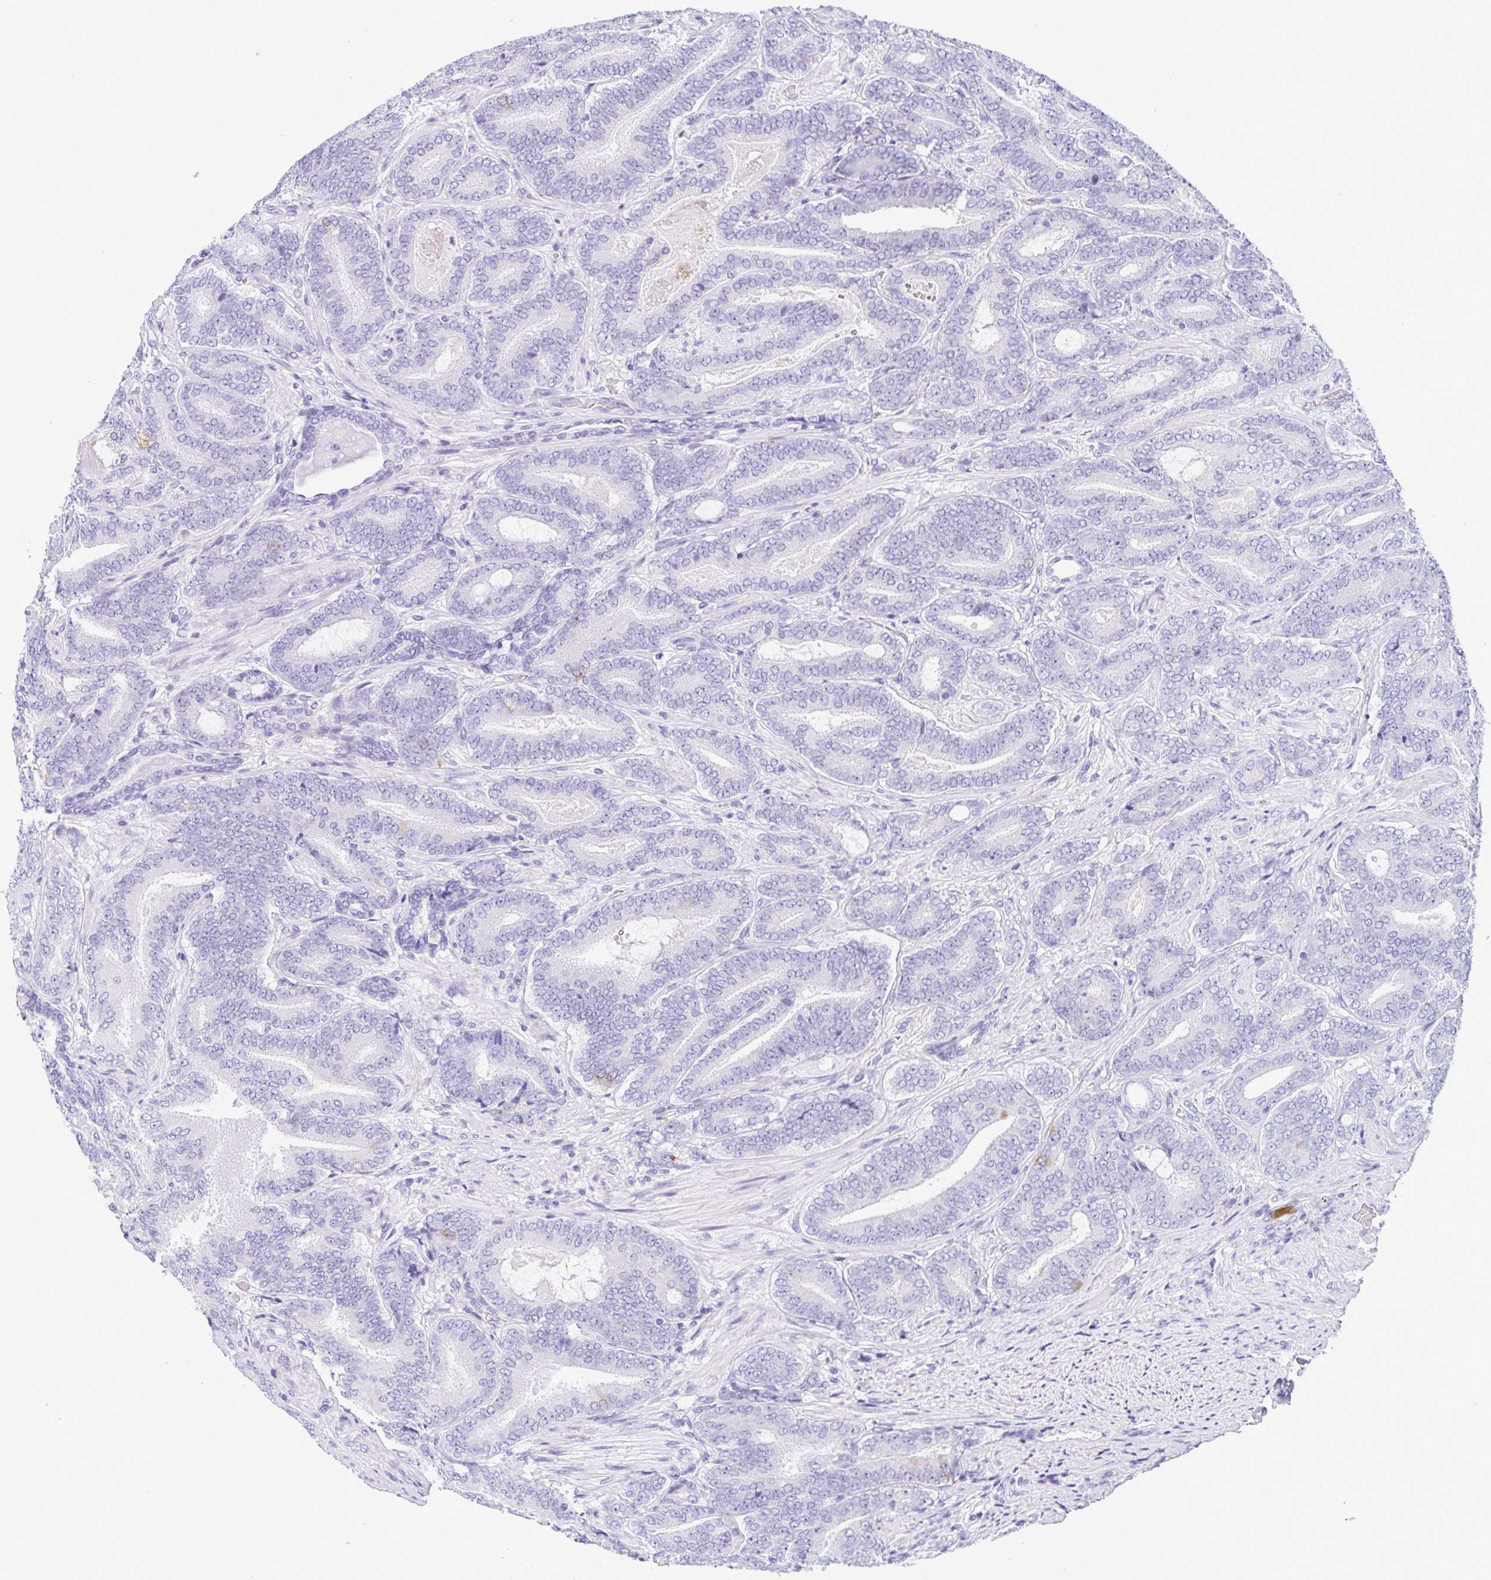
{"staining": {"intensity": "negative", "quantity": "none", "location": "none"}, "tissue": "prostate cancer", "cell_type": "Tumor cells", "image_type": "cancer", "snomed": [{"axis": "morphology", "description": "Adenocarcinoma, High grade"}, {"axis": "topography", "description": "Prostate"}], "caption": "High magnification brightfield microscopy of adenocarcinoma (high-grade) (prostate) stained with DAB (3,3'-diaminobenzidine) (brown) and counterstained with hematoxylin (blue): tumor cells show no significant positivity. (Immunohistochemistry, brightfield microscopy, high magnification).", "gene": "RRM2", "patient": {"sex": "male", "age": 62}}